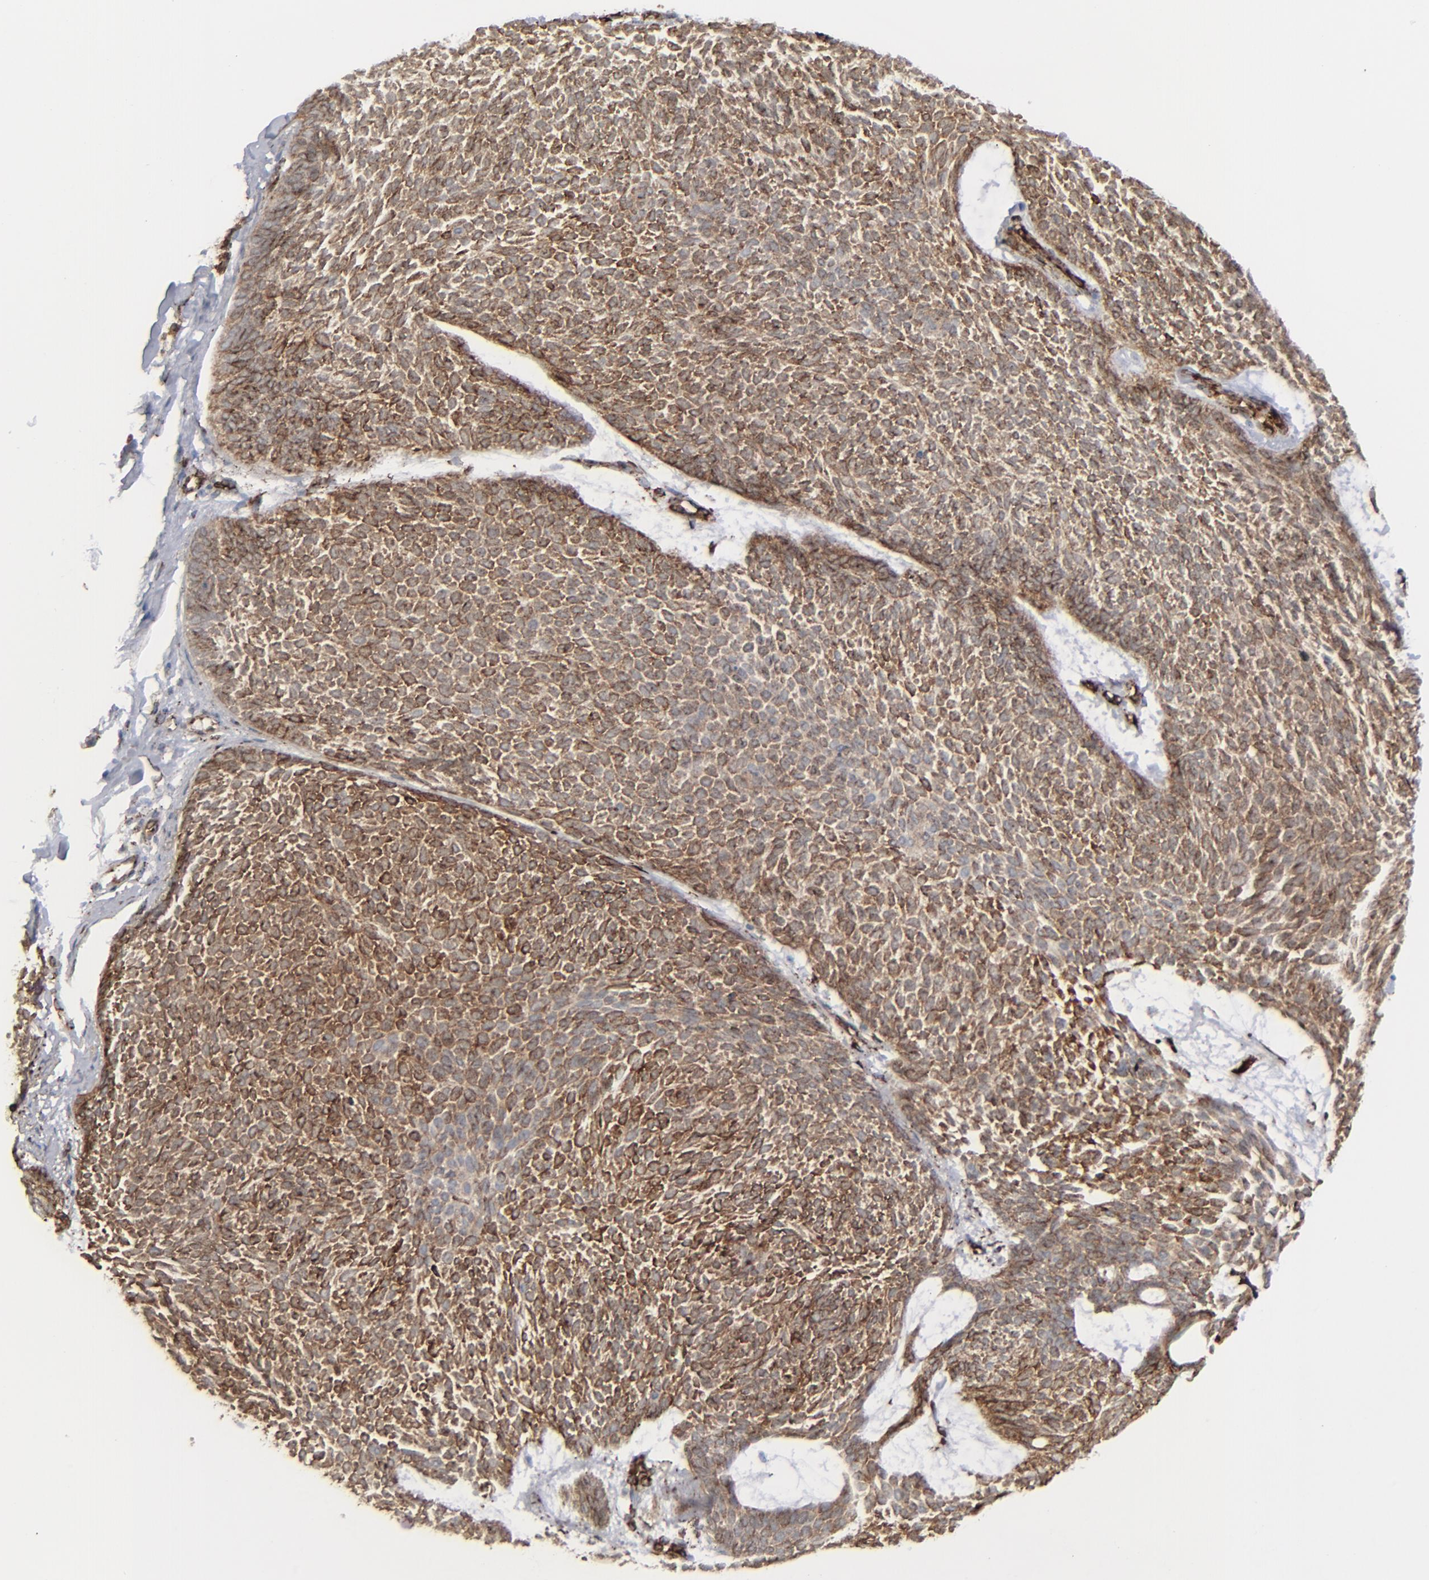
{"staining": {"intensity": "strong", "quantity": ">75%", "location": "nuclear"}, "tissue": "skin cancer", "cell_type": "Tumor cells", "image_type": "cancer", "snomed": [{"axis": "morphology", "description": "Basal cell carcinoma"}, {"axis": "topography", "description": "Skin"}], "caption": "Skin cancer (basal cell carcinoma) was stained to show a protein in brown. There is high levels of strong nuclear expression in approximately >75% of tumor cells.", "gene": "SPARC", "patient": {"sex": "male", "age": 84}}